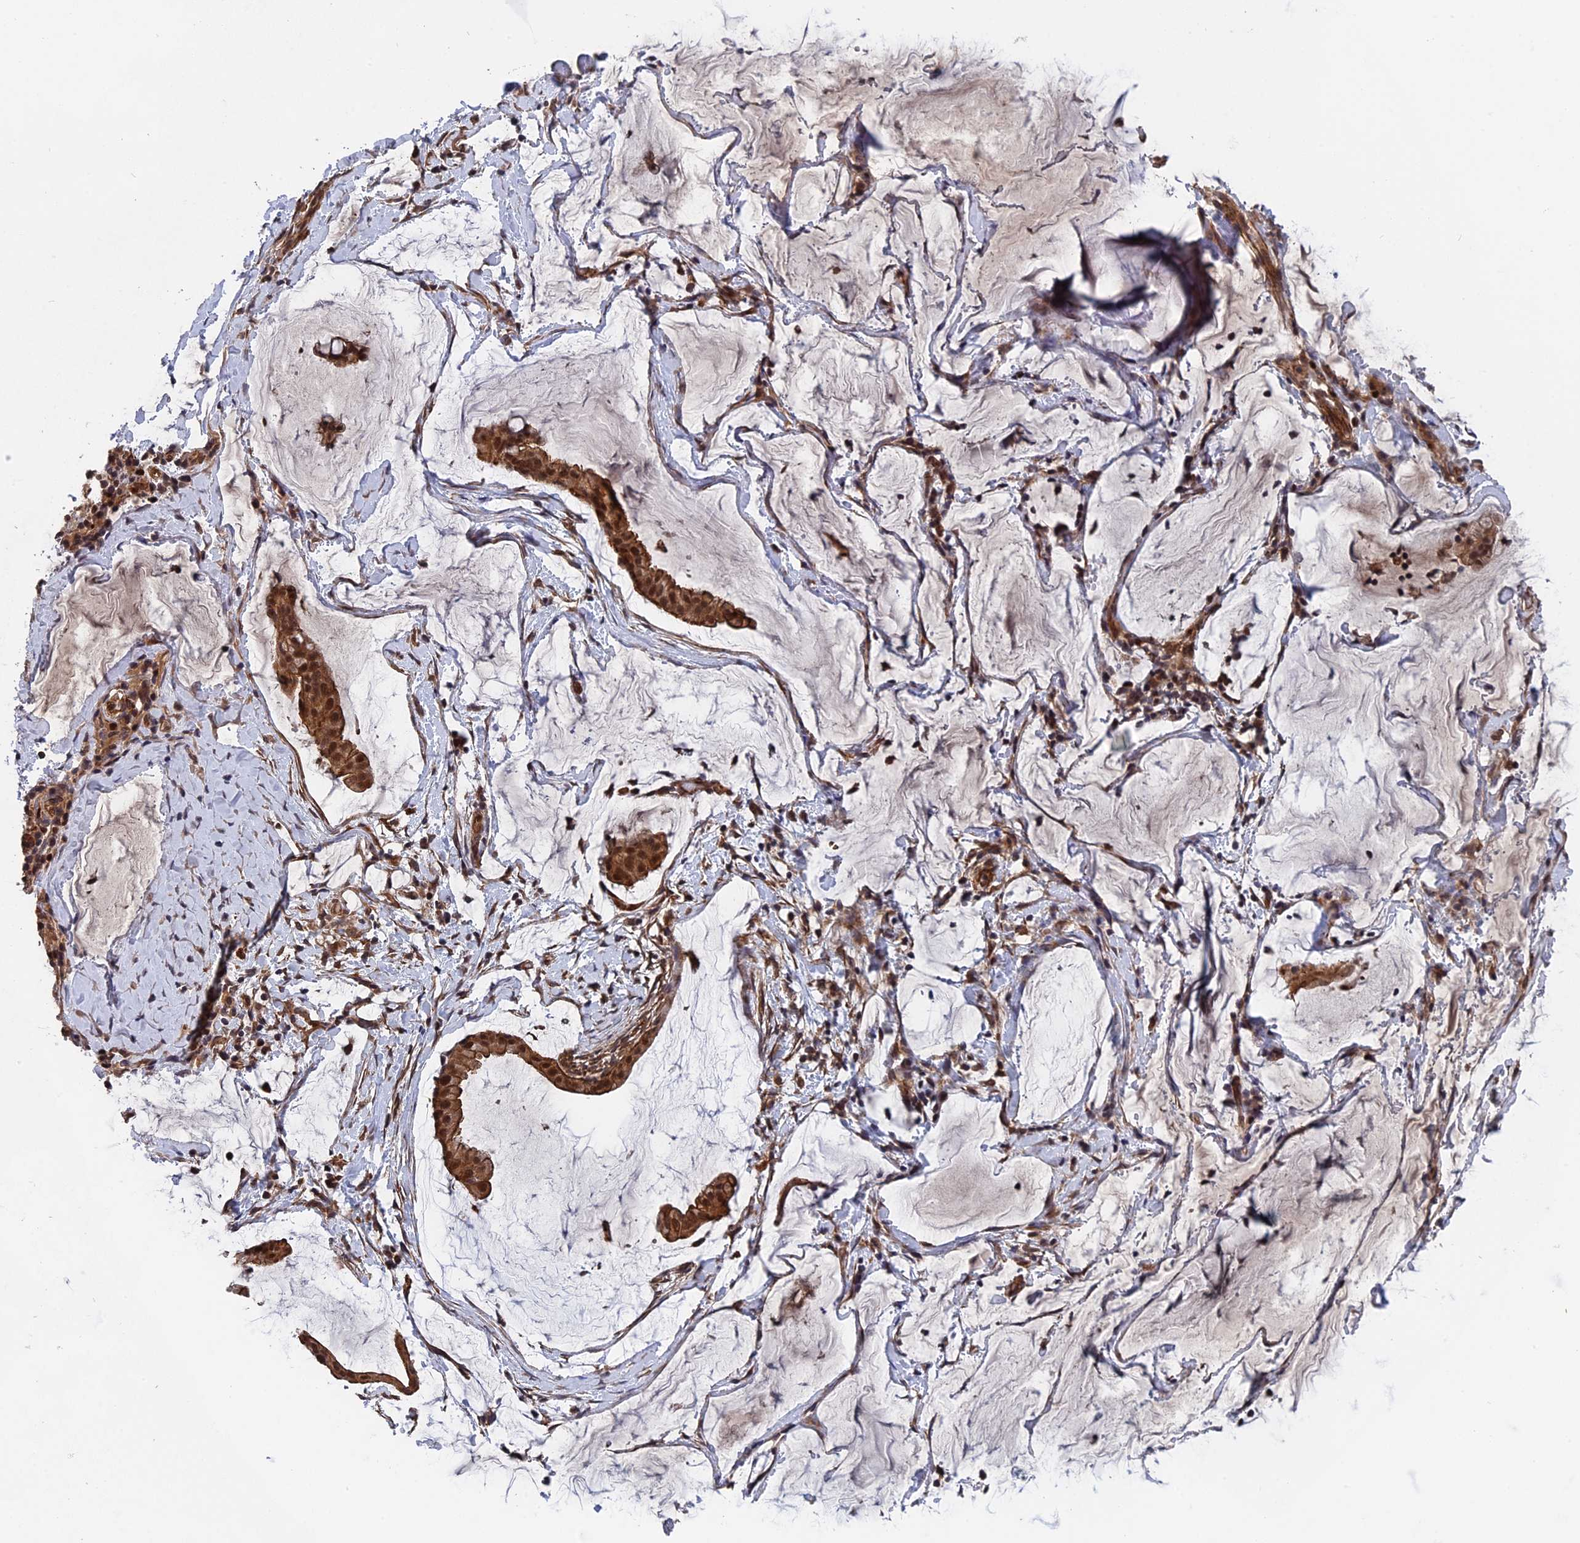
{"staining": {"intensity": "moderate", "quantity": ">75%", "location": "cytoplasmic/membranous,nuclear"}, "tissue": "ovarian cancer", "cell_type": "Tumor cells", "image_type": "cancer", "snomed": [{"axis": "morphology", "description": "Cystadenocarcinoma, mucinous, NOS"}, {"axis": "topography", "description": "Ovary"}], "caption": "Human mucinous cystadenocarcinoma (ovarian) stained with a brown dye reveals moderate cytoplasmic/membranous and nuclear positive staining in approximately >75% of tumor cells.", "gene": "NOSIP", "patient": {"sex": "female", "age": 73}}